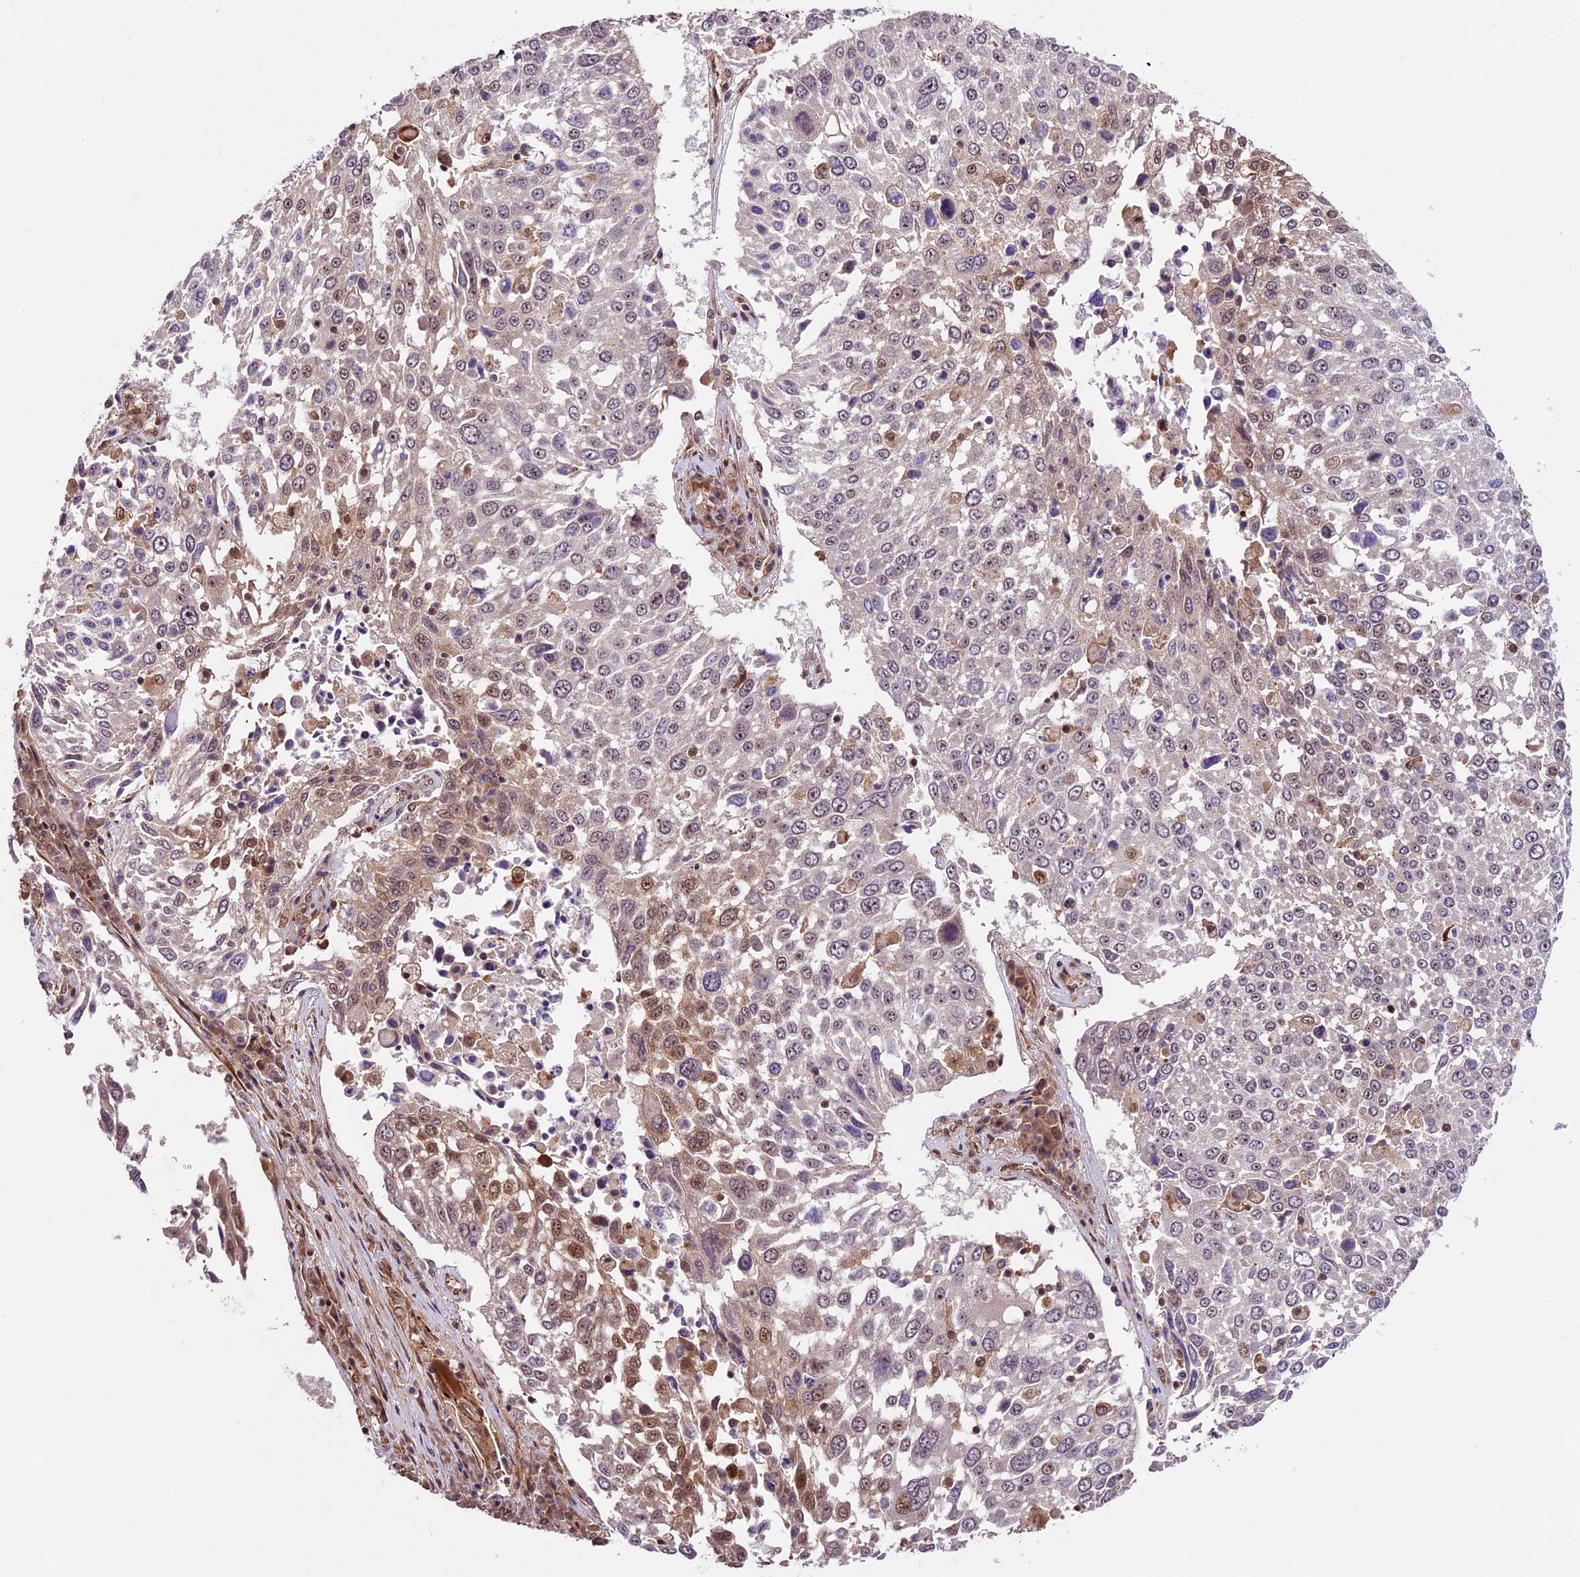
{"staining": {"intensity": "moderate", "quantity": "<25%", "location": "nuclear"}, "tissue": "lung cancer", "cell_type": "Tumor cells", "image_type": "cancer", "snomed": [{"axis": "morphology", "description": "Squamous cell carcinoma, NOS"}, {"axis": "topography", "description": "Lung"}], "caption": "Protein expression by IHC reveals moderate nuclear staining in about <25% of tumor cells in lung cancer (squamous cell carcinoma).", "gene": "DHX38", "patient": {"sex": "male", "age": 65}}